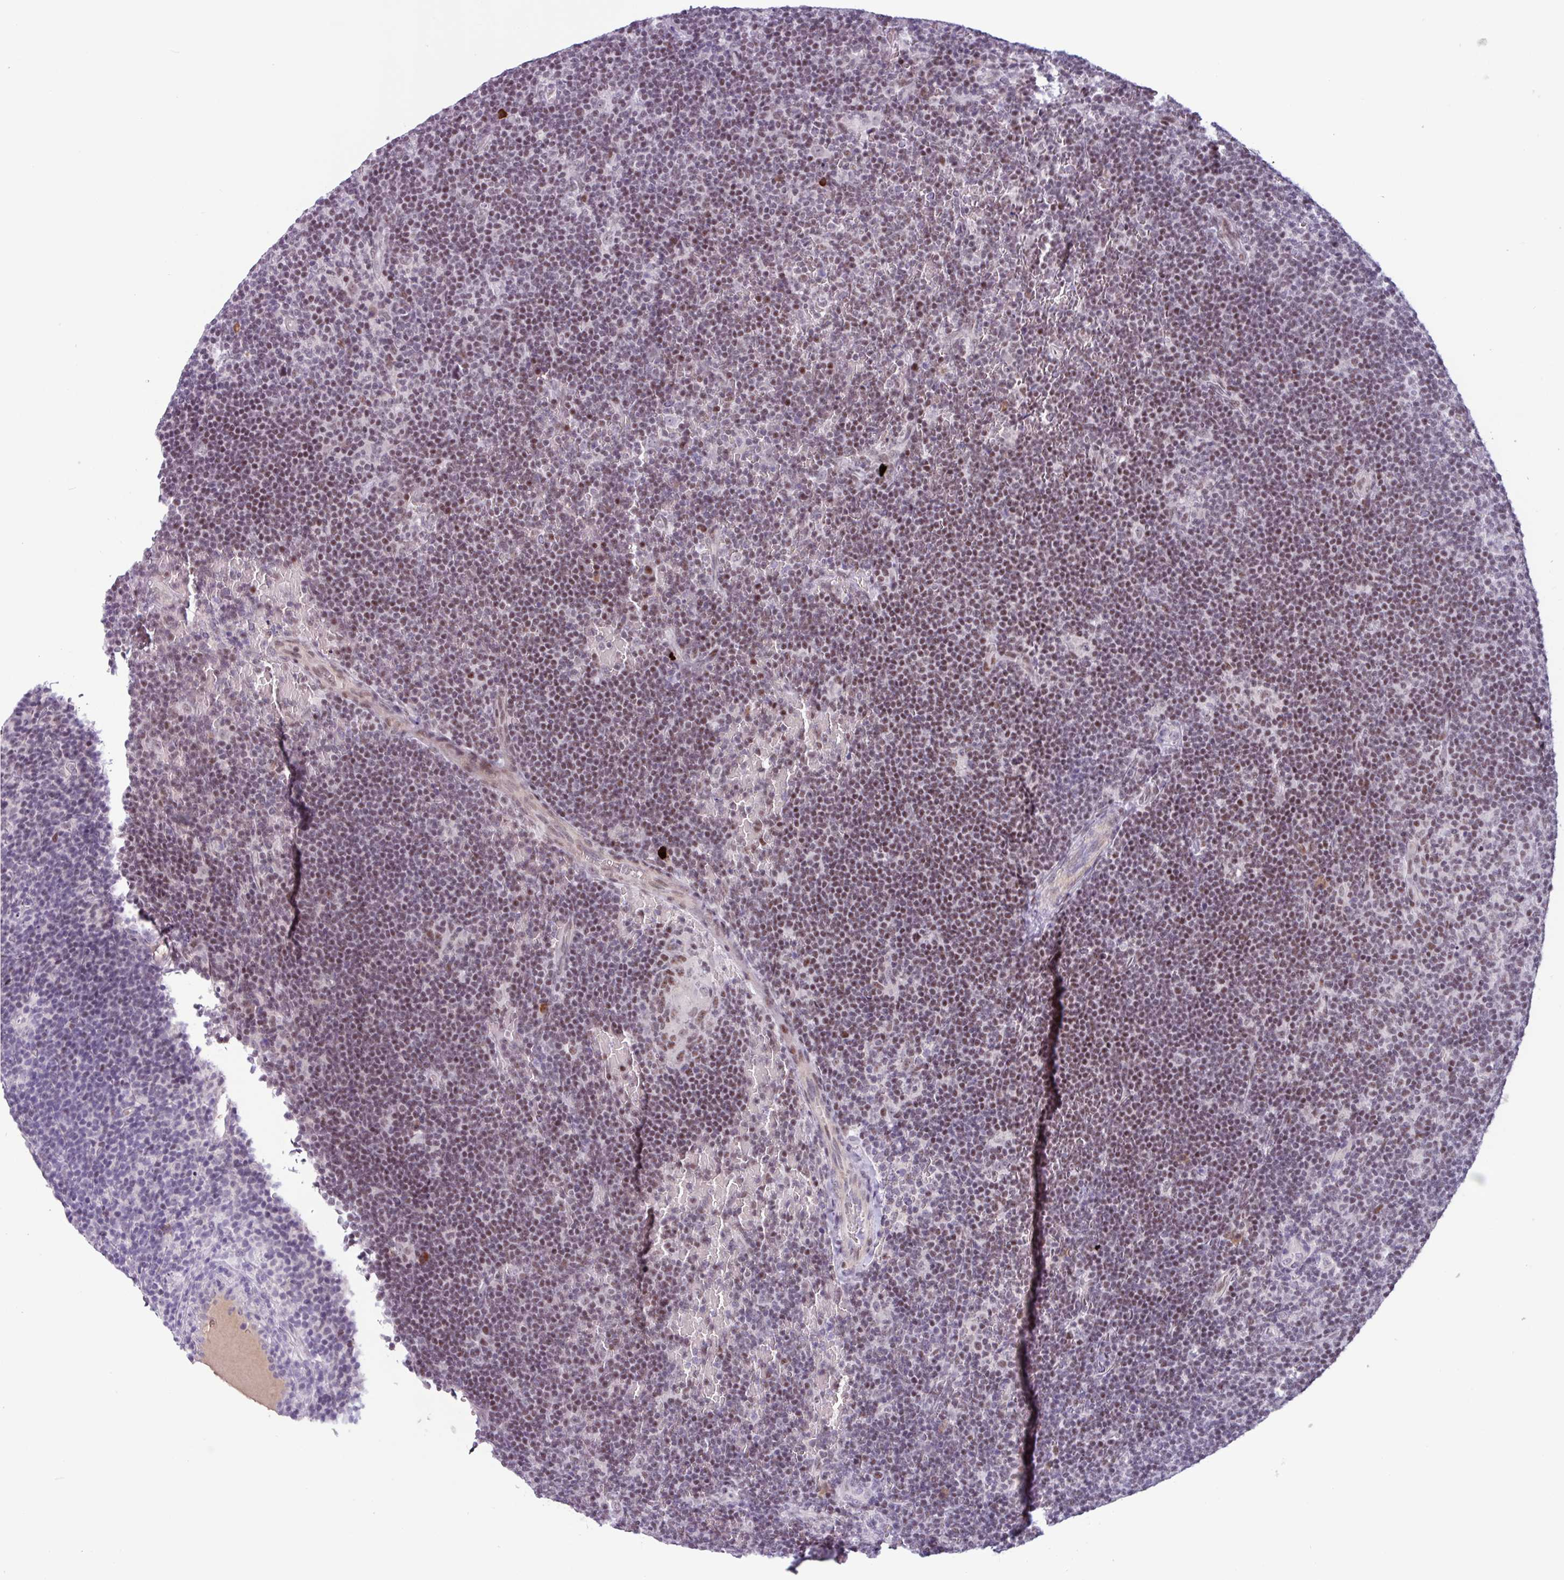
{"staining": {"intensity": "negative", "quantity": "none", "location": "none"}, "tissue": "lymphoma", "cell_type": "Tumor cells", "image_type": "cancer", "snomed": [{"axis": "morphology", "description": "Hodgkin's disease, NOS"}, {"axis": "topography", "description": "Lymph node"}], "caption": "This is an immunohistochemistry (IHC) micrograph of Hodgkin's disease. There is no expression in tumor cells.", "gene": "ZNF575", "patient": {"sex": "female", "age": 57}}